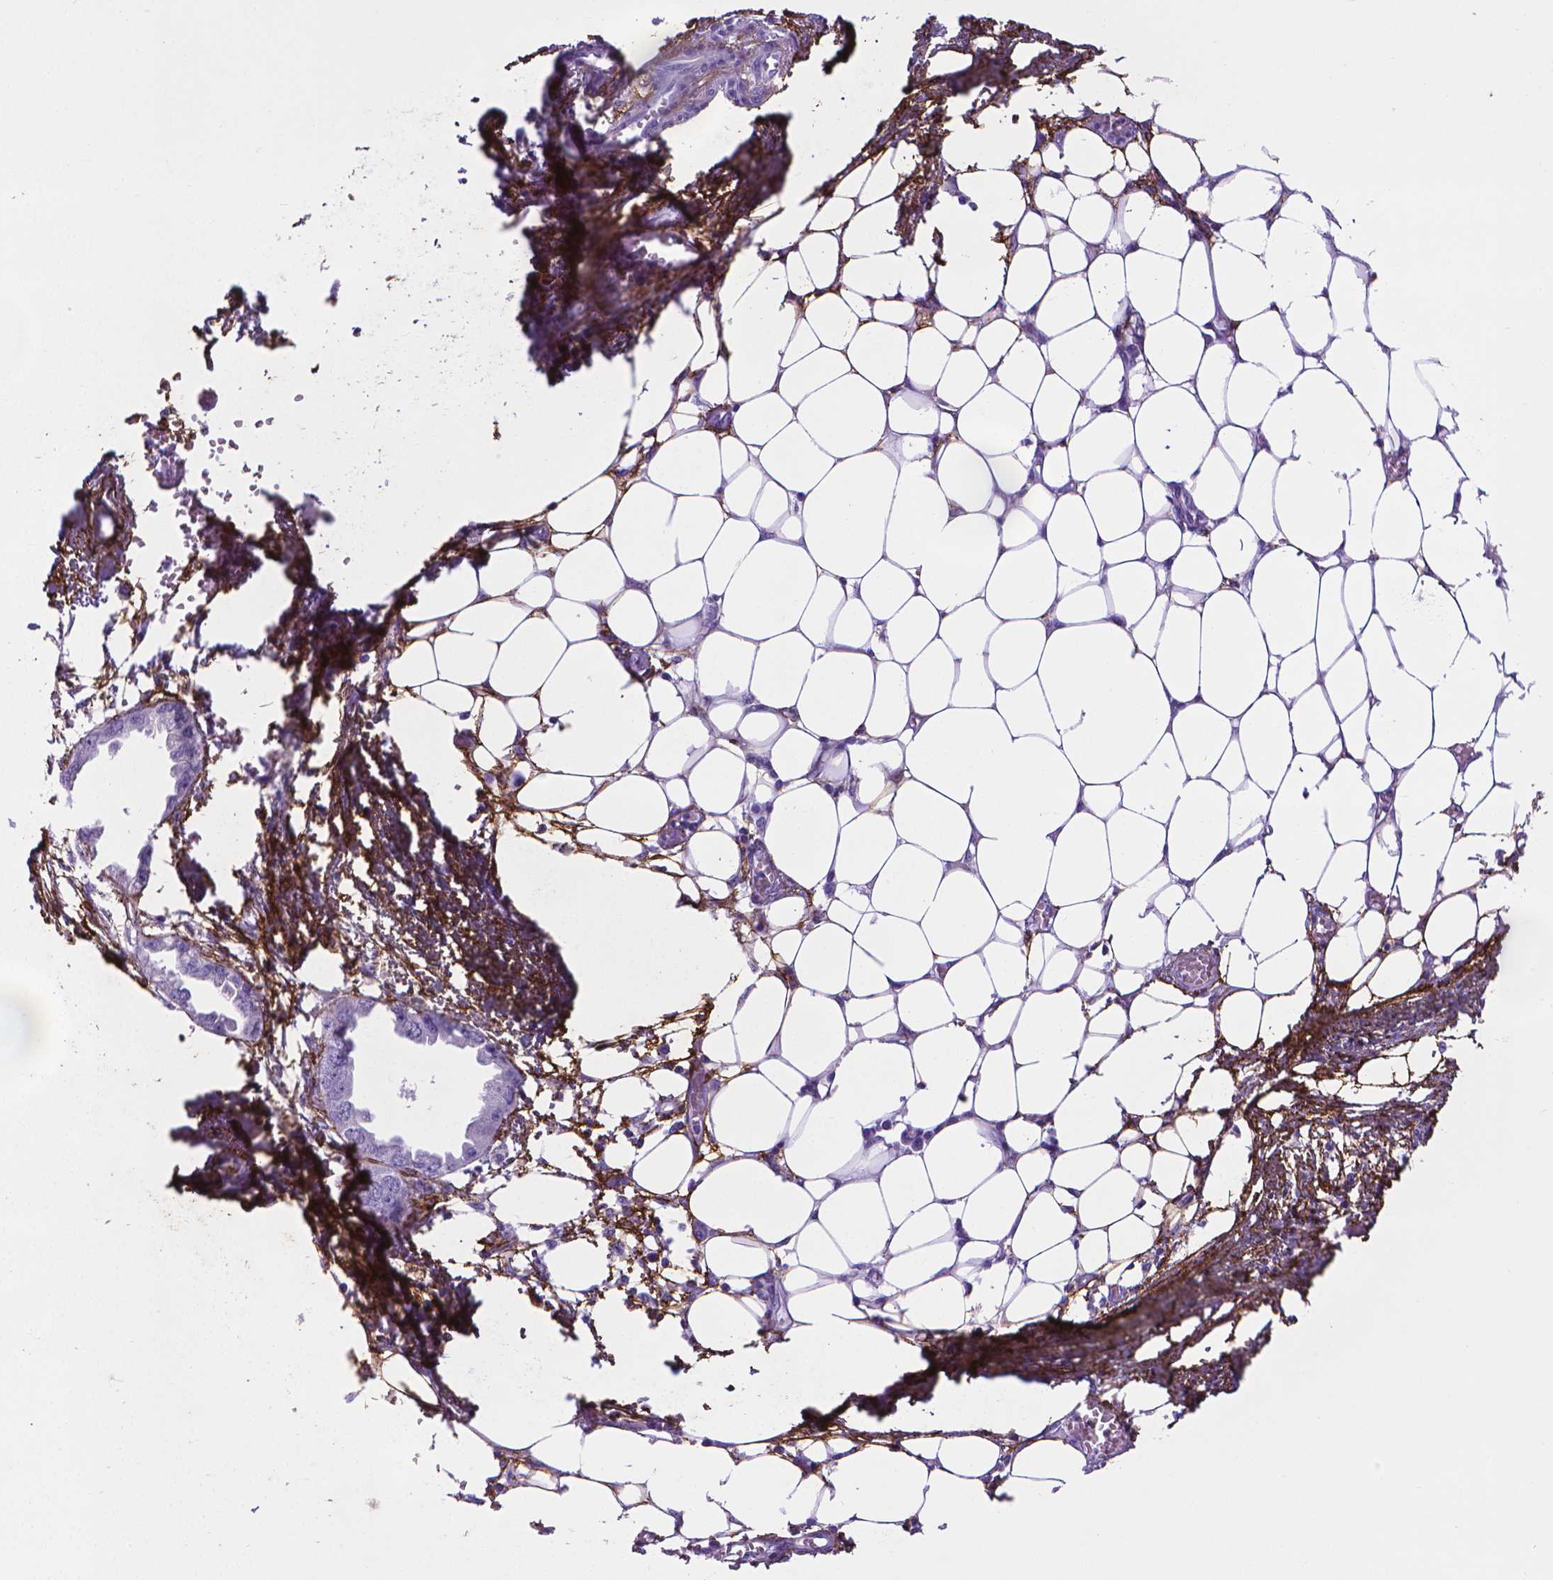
{"staining": {"intensity": "negative", "quantity": "none", "location": "none"}, "tissue": "endometrial cancer", "cell_type": "Tumor cells", "image_type": "cancer", "snomed": [{"axis": "morphology", "description": "Adenocarcinoma, NOS"}, {"axis": "morphology", "description": "Adenocarcinoma, metastatic, NOS"}, {"axis": "topography", "description": "Adipose tissue"}, {"axis": "topography", "description": "Endometrium"}], "caption": "The histopathology image displays no staining of tumor cells in endometrial cancer (adenocarcinoma).", "gene": "MFAP2", "patient": {"sex": "female", "age": 67}}